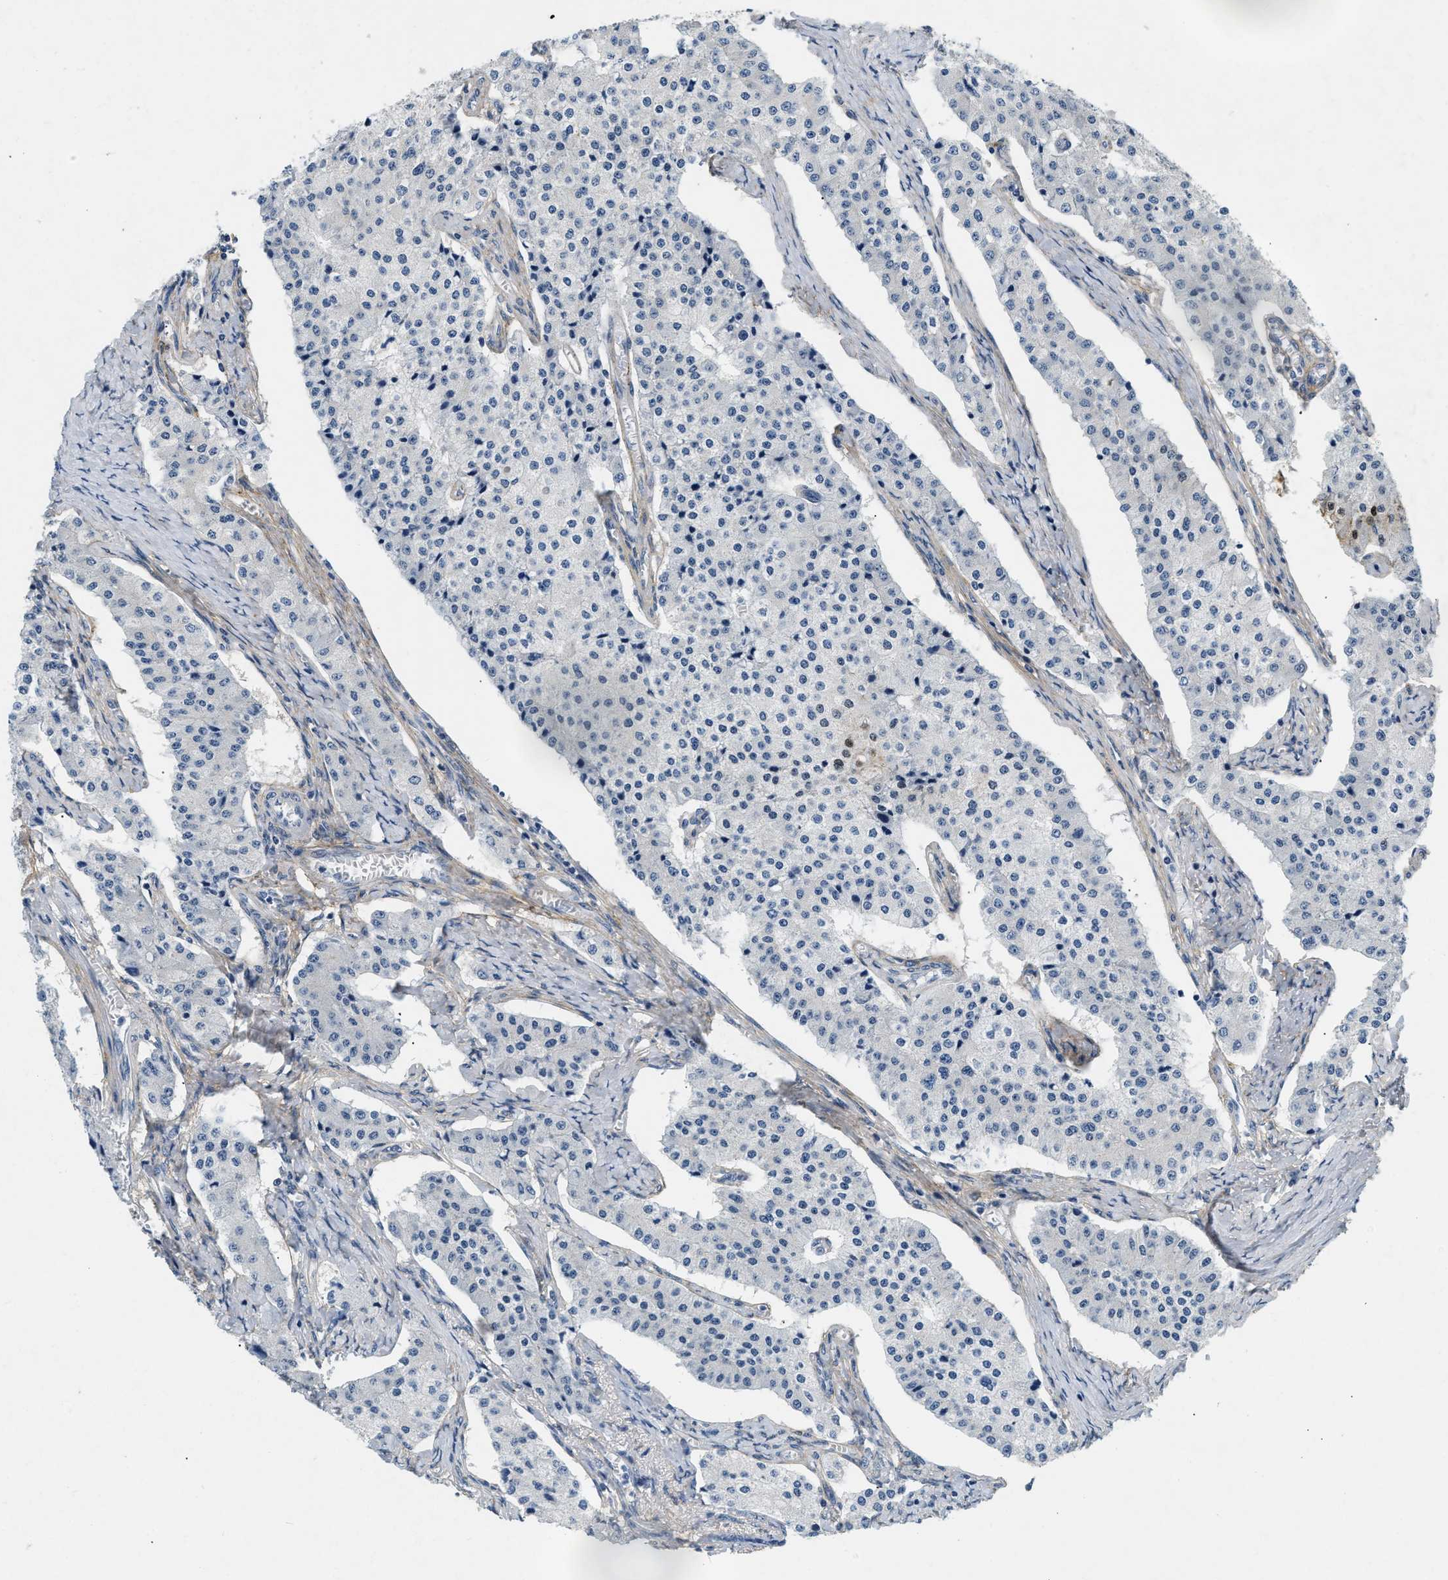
{"staining": {"intensity": "negative", "quantity": "none", "location": "none"}, "tissue": "carcinoid", "cell_type": "Tumor cells", "image_type": "cancer", "snomed": [{"axis": "morphology", "description": "Carcinoid, malignant, NOS"}, {"axis": "topography", "description": "Colon"}], "caption": "There is no significant staining in tumor cells of carcinoid. (DAB (3,3'-diaminobenzidine) immunohistochemistry (IHC), high magnification).", "gene": "PDGFRA", "patient": {"sex": "female", "age": 52}}